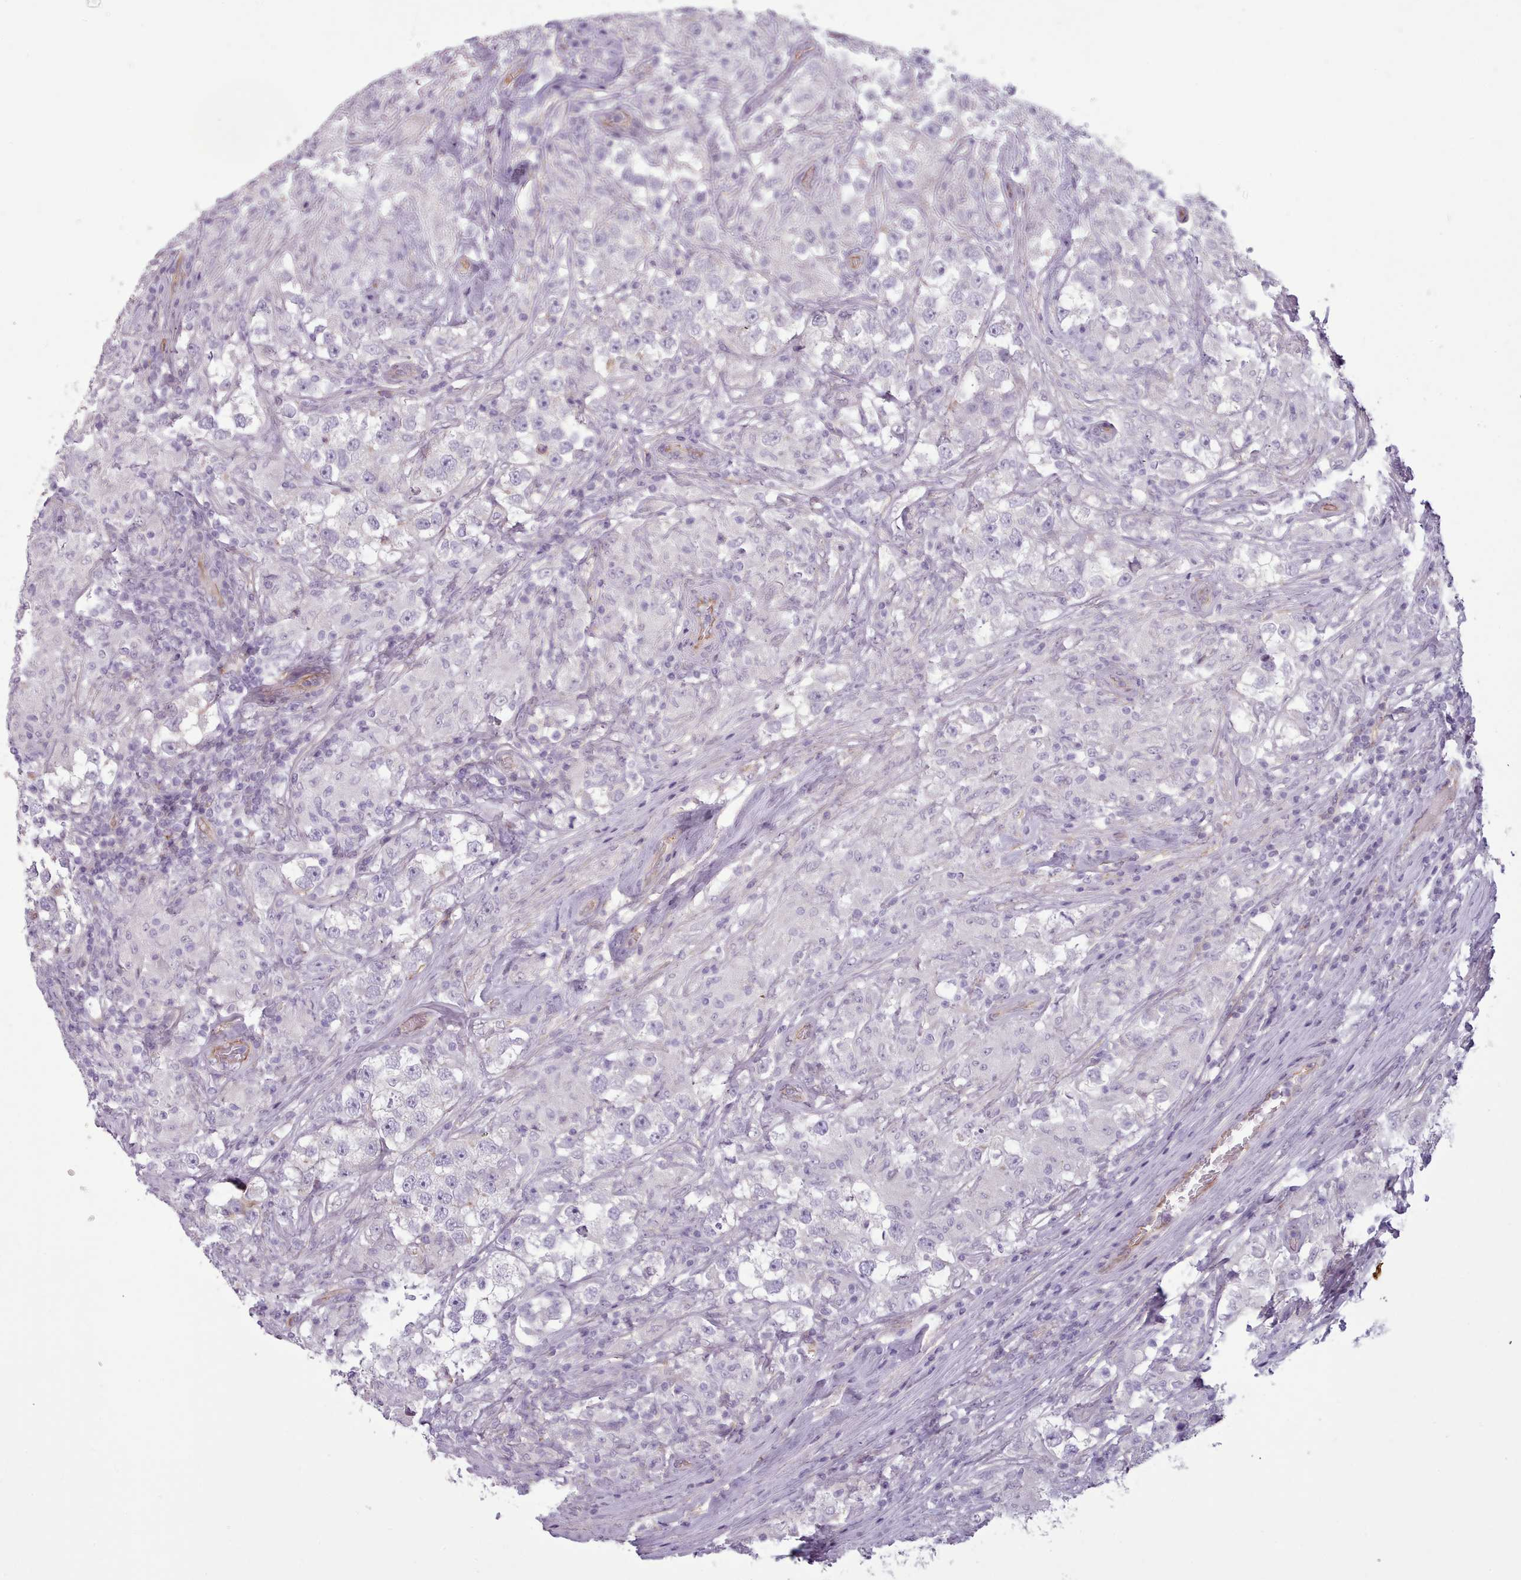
{"staining": {"intensity": "negative", "quantity": "none", "location": "none"}, "tissue": "testis cancer", "cell_type": "Tumor cells", "image_type": "cancer", "snomed": [{"axis": "morphology", "description": "Seminoma, NOS"}, {"axis": "topography", "description": "Testis"}], "caption": "This is a histopathology image of immunohistochemistry (IHC) staining of testis seminoma, which shows no positivity in tumor cells. The staining is performed using DAB brown chromogen with nuclei counter-stained in using hematoxylin.", "gene": "PLD4", "patient": {"sex": "male", "age": 46}}